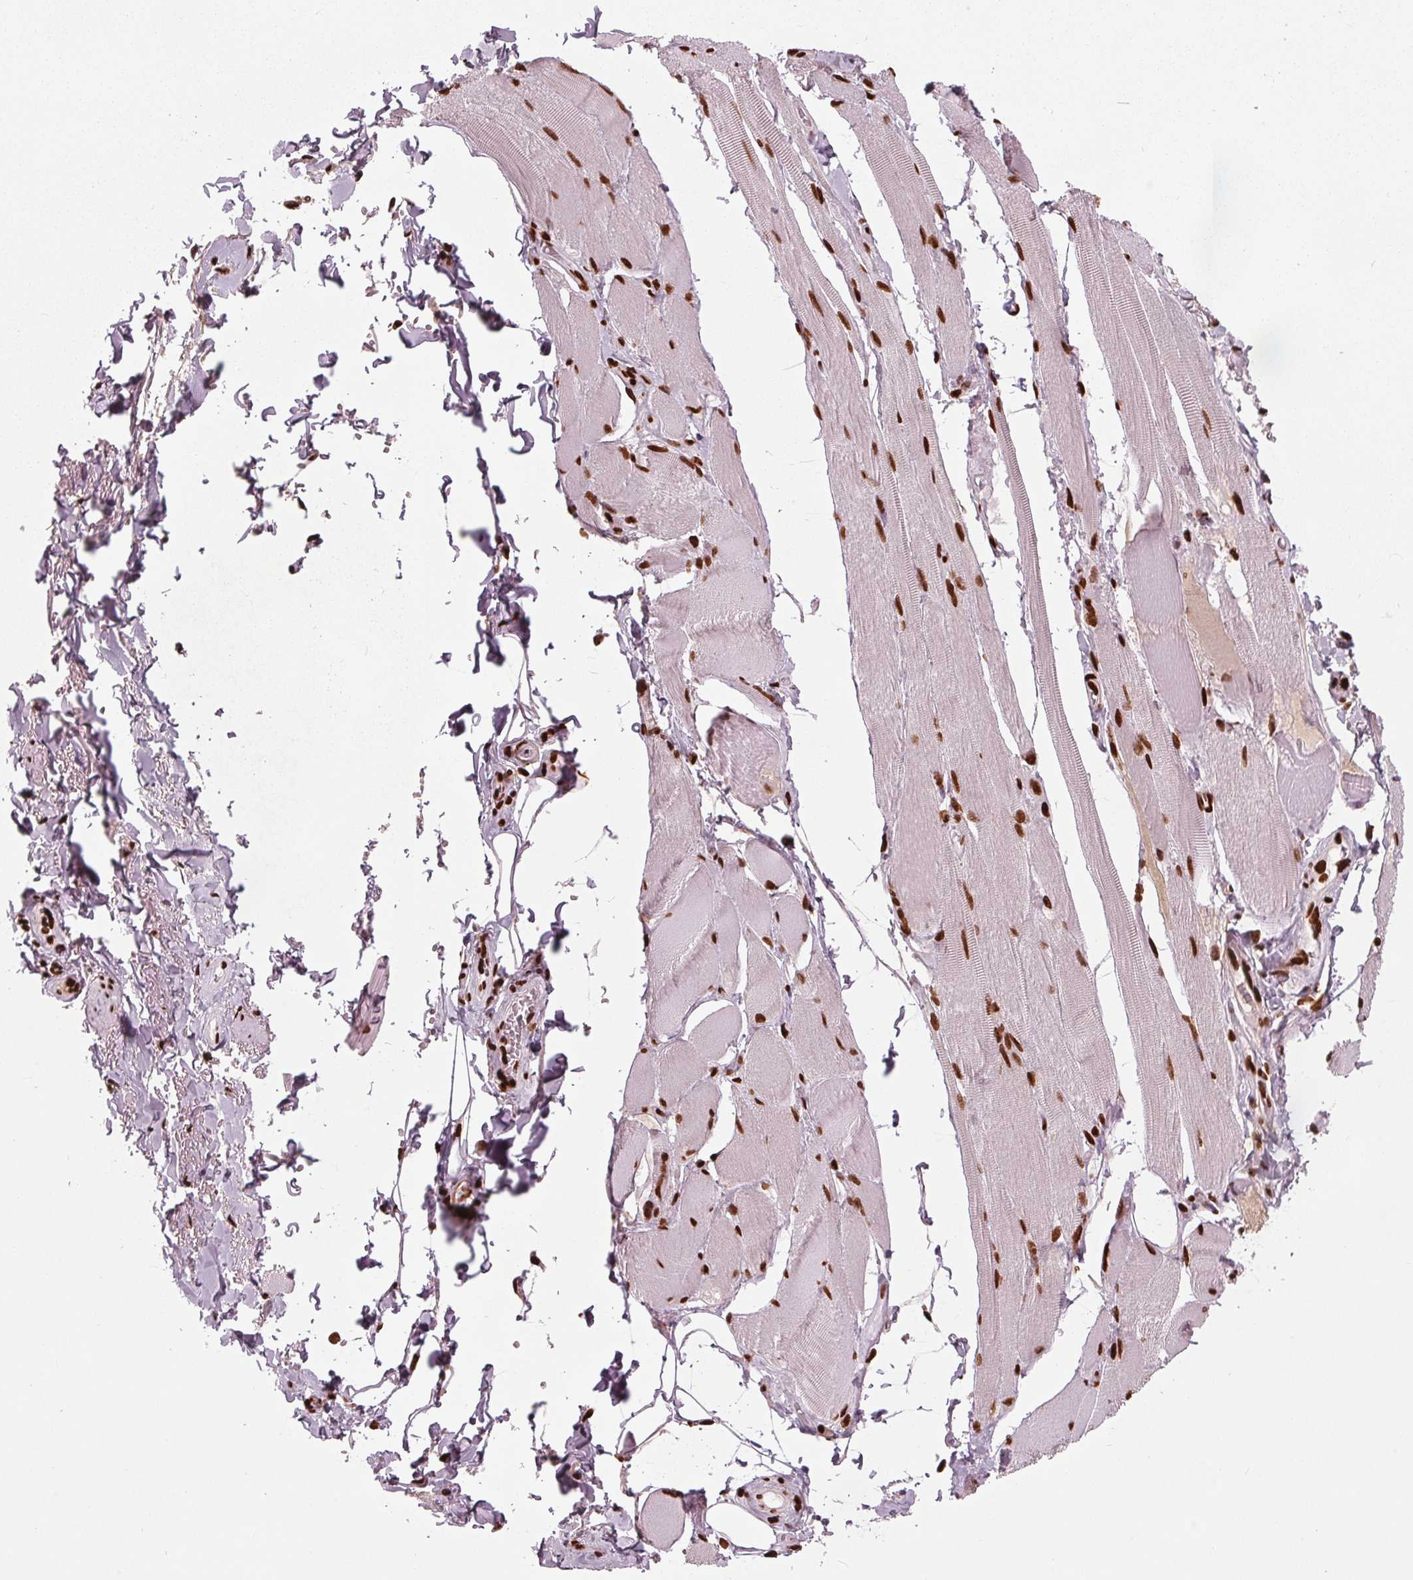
{"staining": {"intensity": "strong", "quantity": ">75%", "location": "nuclear"}, "tissue": "skeletal muscle", "cell_type": "Myocytes", "image_type": "normal", "snomed": [{"axis": "morphology", "description": "Normal tissue, NOS"}, {"axis": "topography", "description": "Skeletal muscle"}, {"axis": "topography", "description": "Anal"}, {"axis": "topography", "description": "Peripheral nerve tissue"}], "caption": "Immunohistochemical staining of unremarkable human skeletal muscle demonstrates >75% levels of strong nuclear protein staining in about >75% of myocytes.", "gene": "BRD4", "patient": {"sex": "male", "age": 53}}